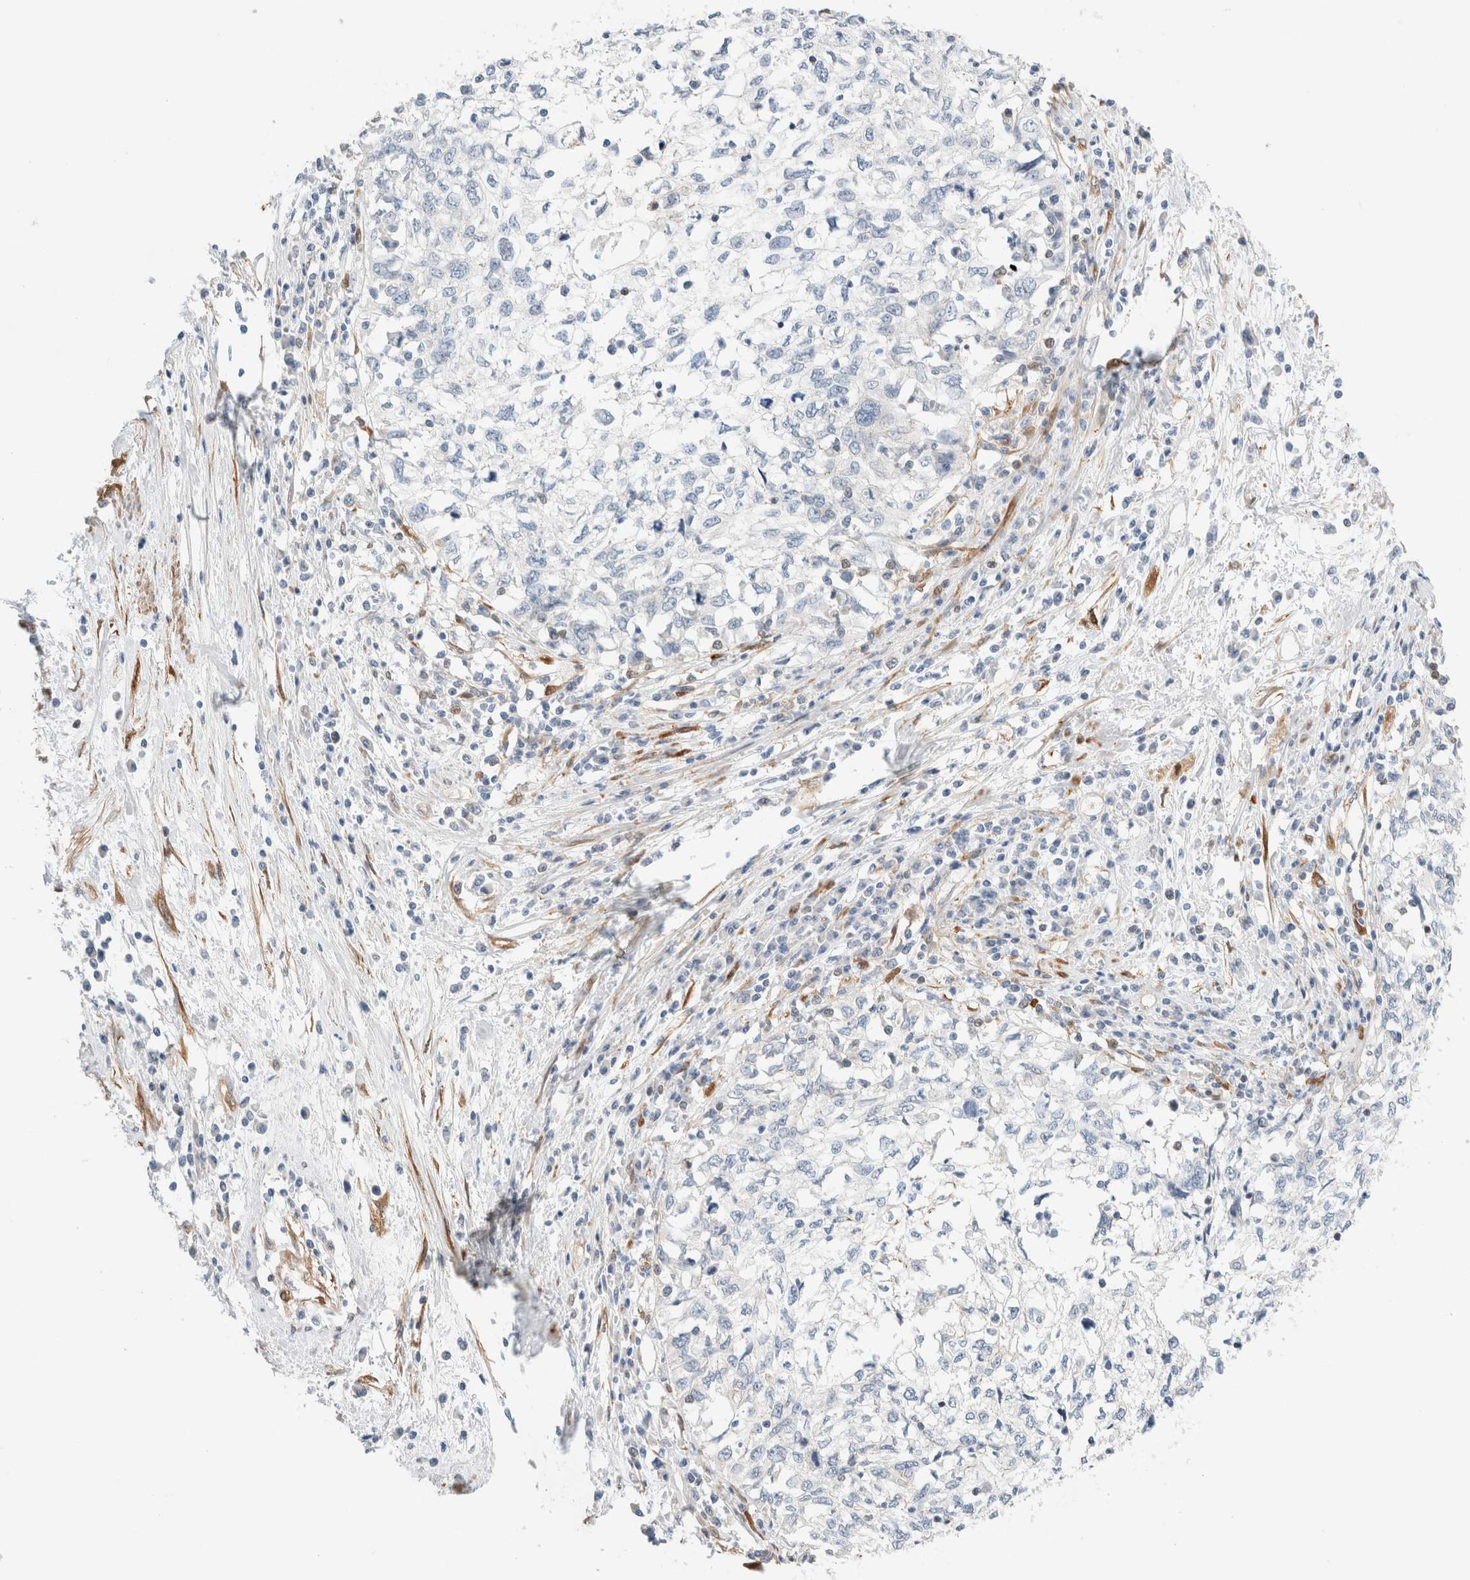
{"staining": {"intensity": "negative", "quantity": "none", "location": "none"}, "tissue": "cervical cancer", "cell_type": "Tumor cells", "image_type": "cancer", "snomed": [{"axis": "morphology", "description": "Squamous cell carcinoma, NOS"}, {"axis": "topography", "description": "Cervix"}], "caption": "This histopathology image is of cervical squamous cell carcinoma stained with IHC to label a protein in brown with the nuclei are counter-stained blue. There is no expression in tumor cells.", "gene": "LMCD1", "patient": {"sex": "female", "age": 57}}